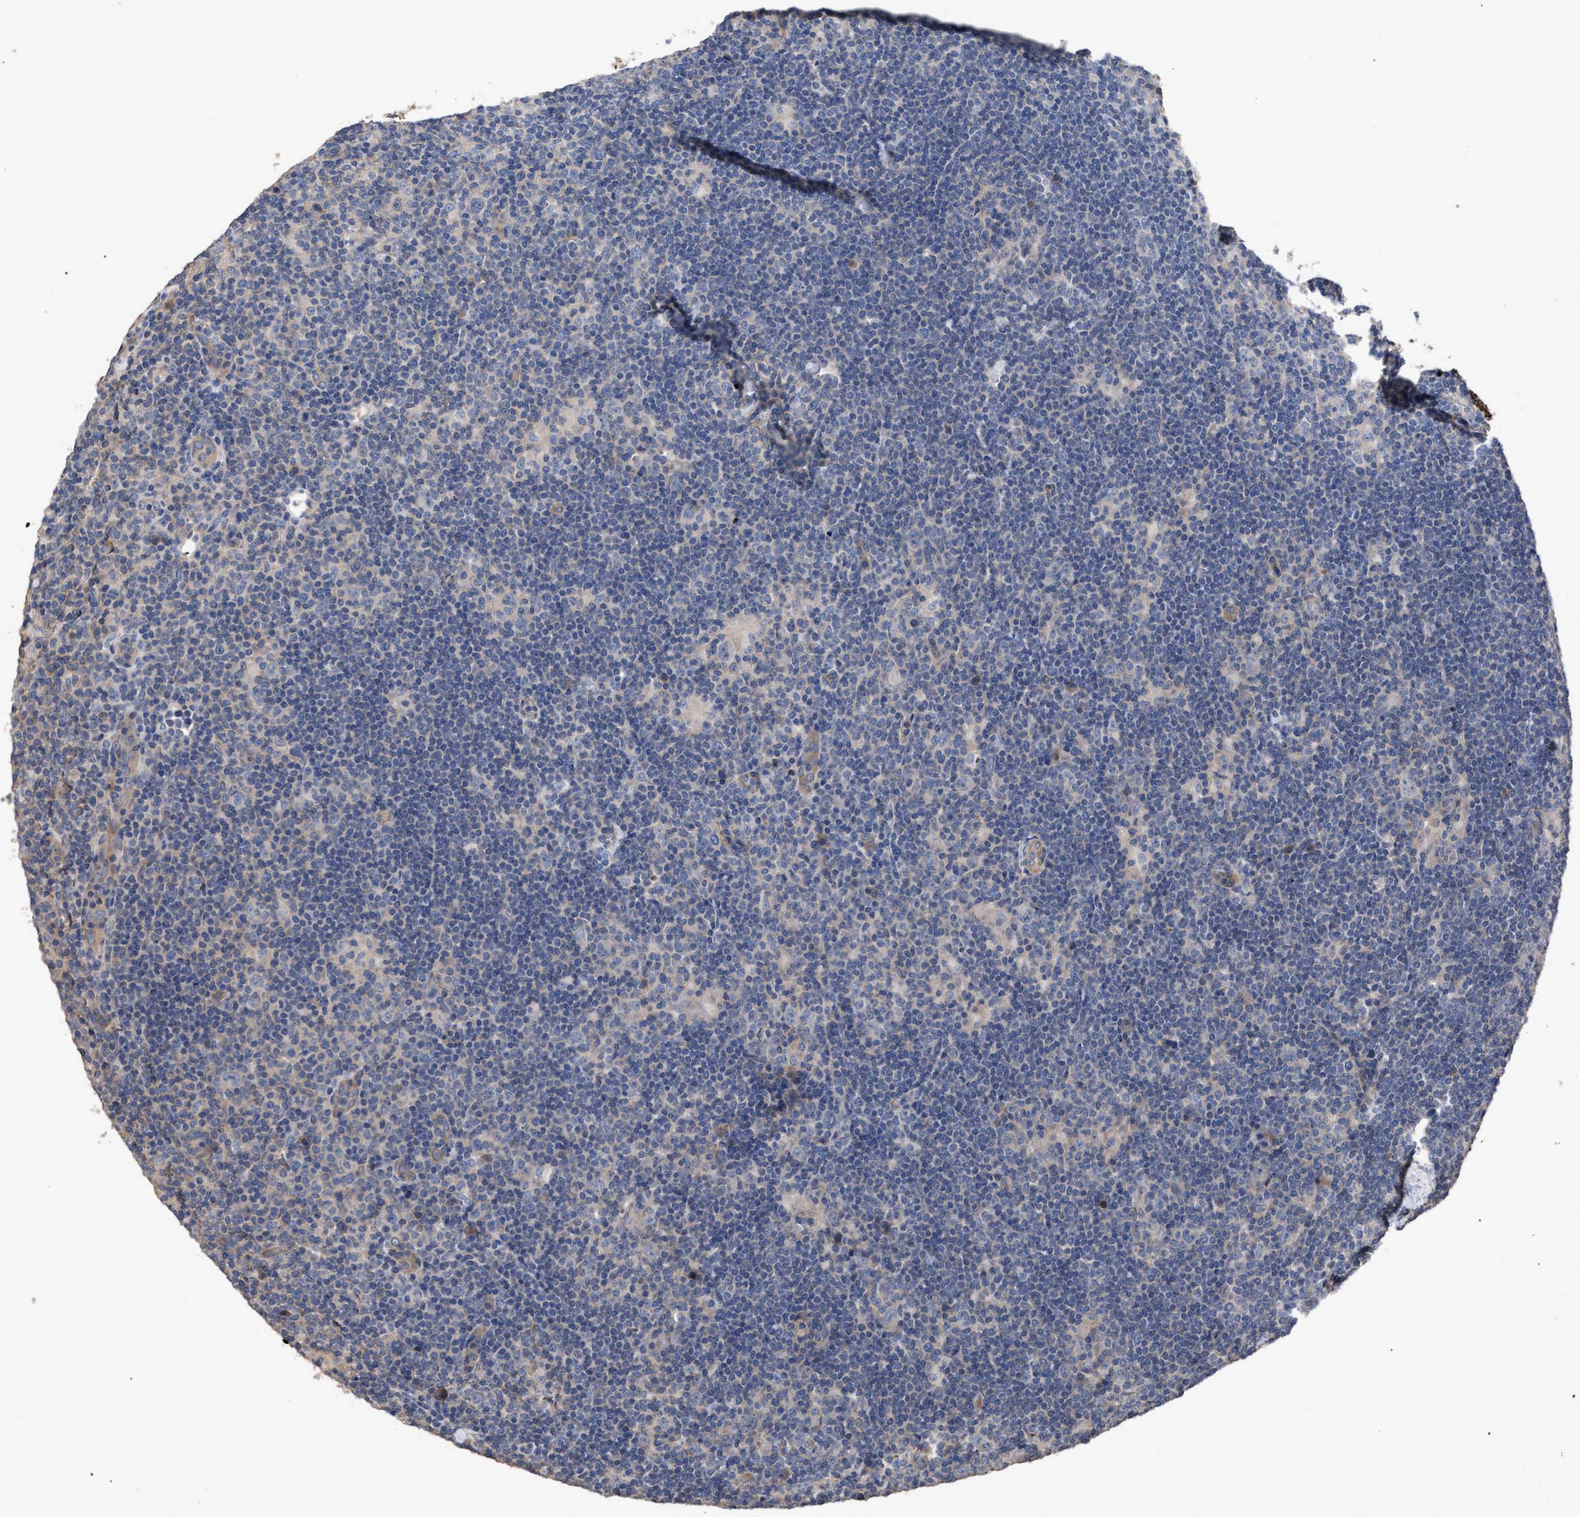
{"staining": {"intensity": "negative", "quantity": "none", "location": "none"}, "tissue": "lymphoma", "cell_type": "Tumor cells", "image_type": "cancer", "snomed": [{"axis": "morphology", "description": "Hodgkin's disease, NOS"}, {"axis": "topography", "description": "Lymph node"}], "caption": "The histopathology image exhibits no staining of tumor cells in Hodgkin's disease.", "gene": "BTN2A1", "patient": {"sex": "female", "age": 57}}